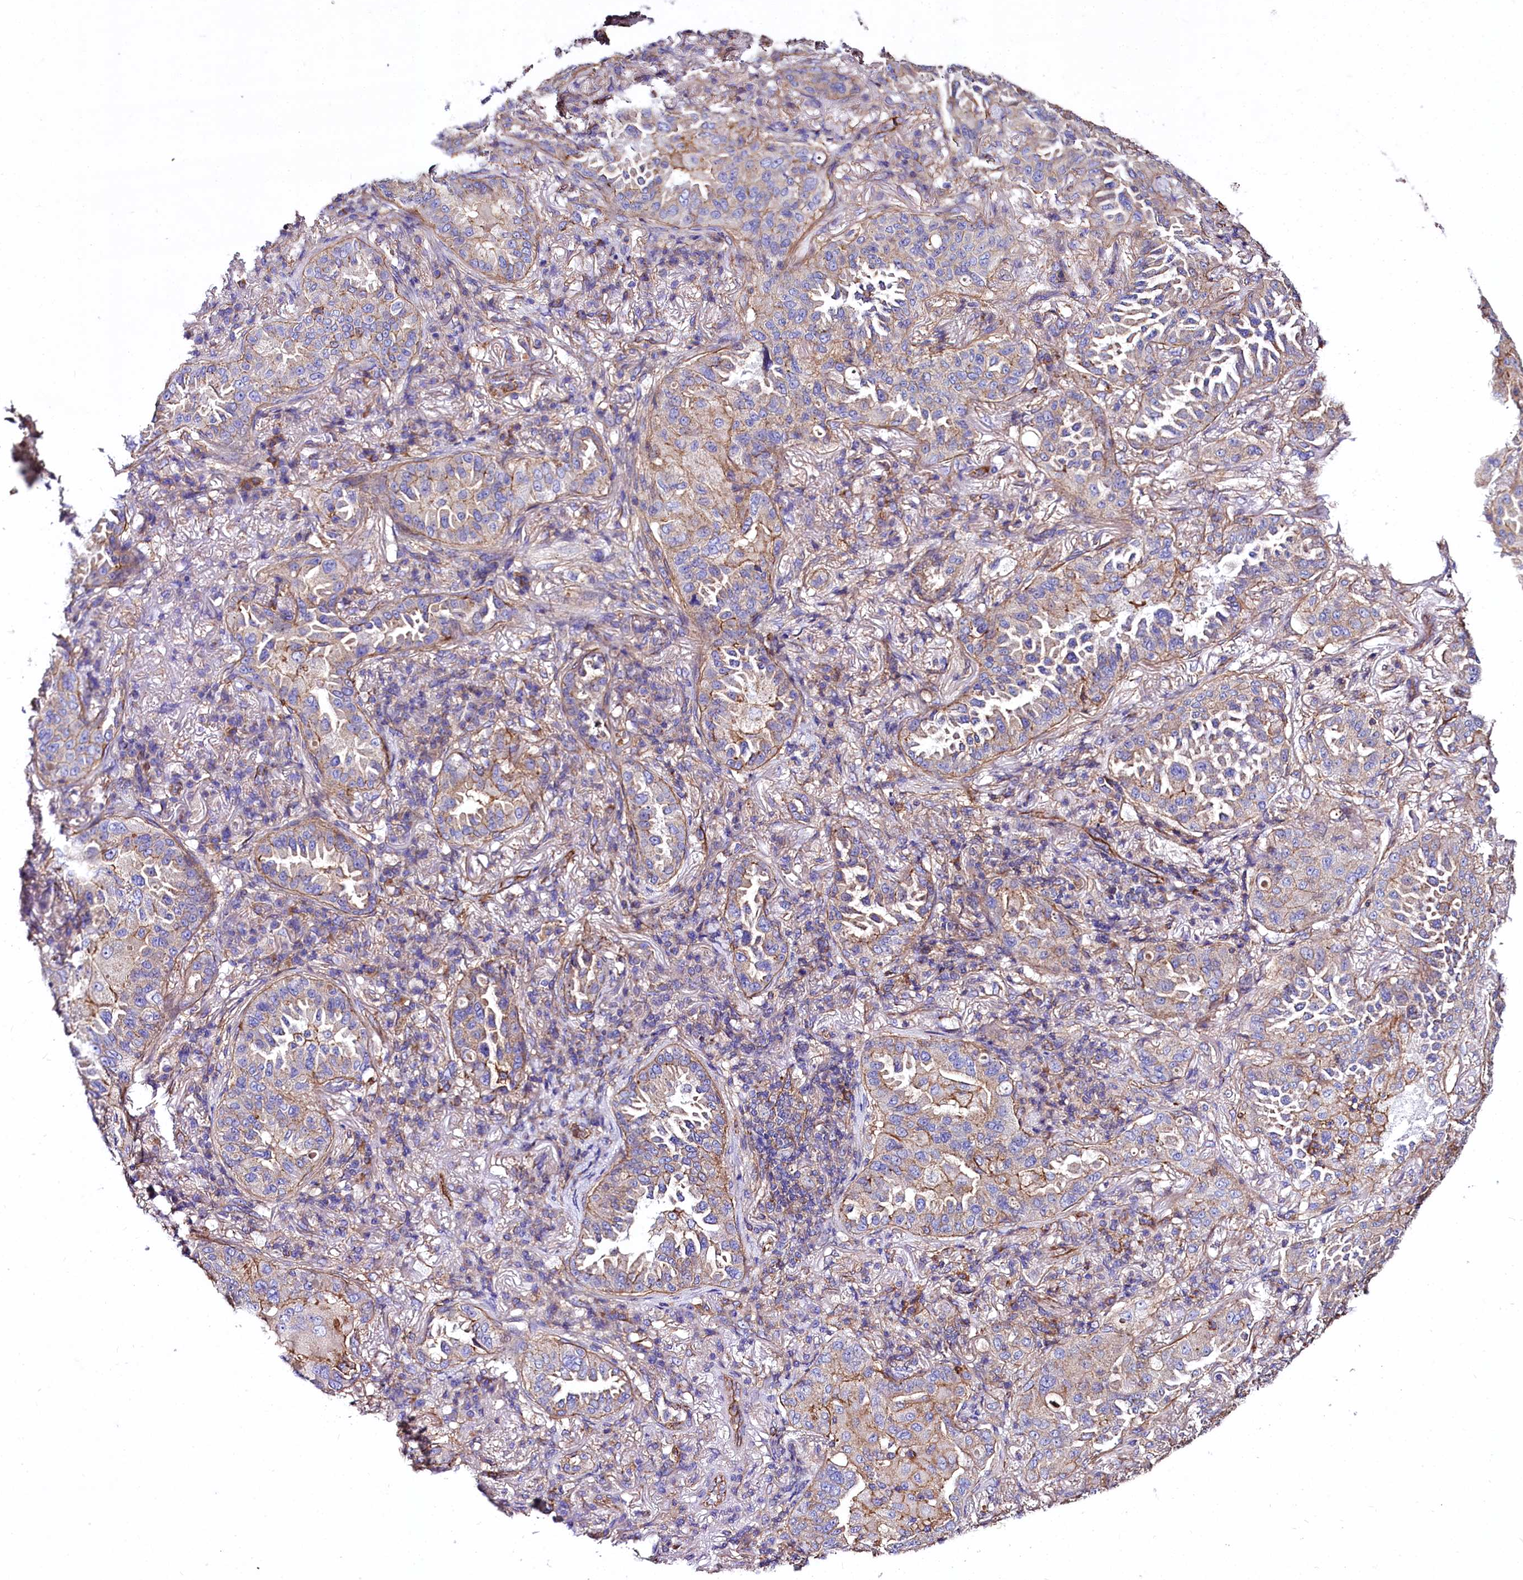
{"staining": {"intensity": "weak", "quantity": "25%-75%", "location": "cytoplasmic/membranous"}, "tissue": "lung cancer", "cell_type": "Tumor cells", "image_type": "cancer", "snomed": [{"axis": "morphology", "description": "Adenocarcinoma, NOS"}, {"axis": "topography", "description": "Lung"}], "caption": "An immunohistochemistry photomicrograph of neoplastic tissue is shown. Protein staining in brown highlights weak cytoplasmic/membranous positivity in lung adenocarcinoma within tumor cells.", "gene": "FCHSD2", "patient": {"sex": "female", "age": 69}}